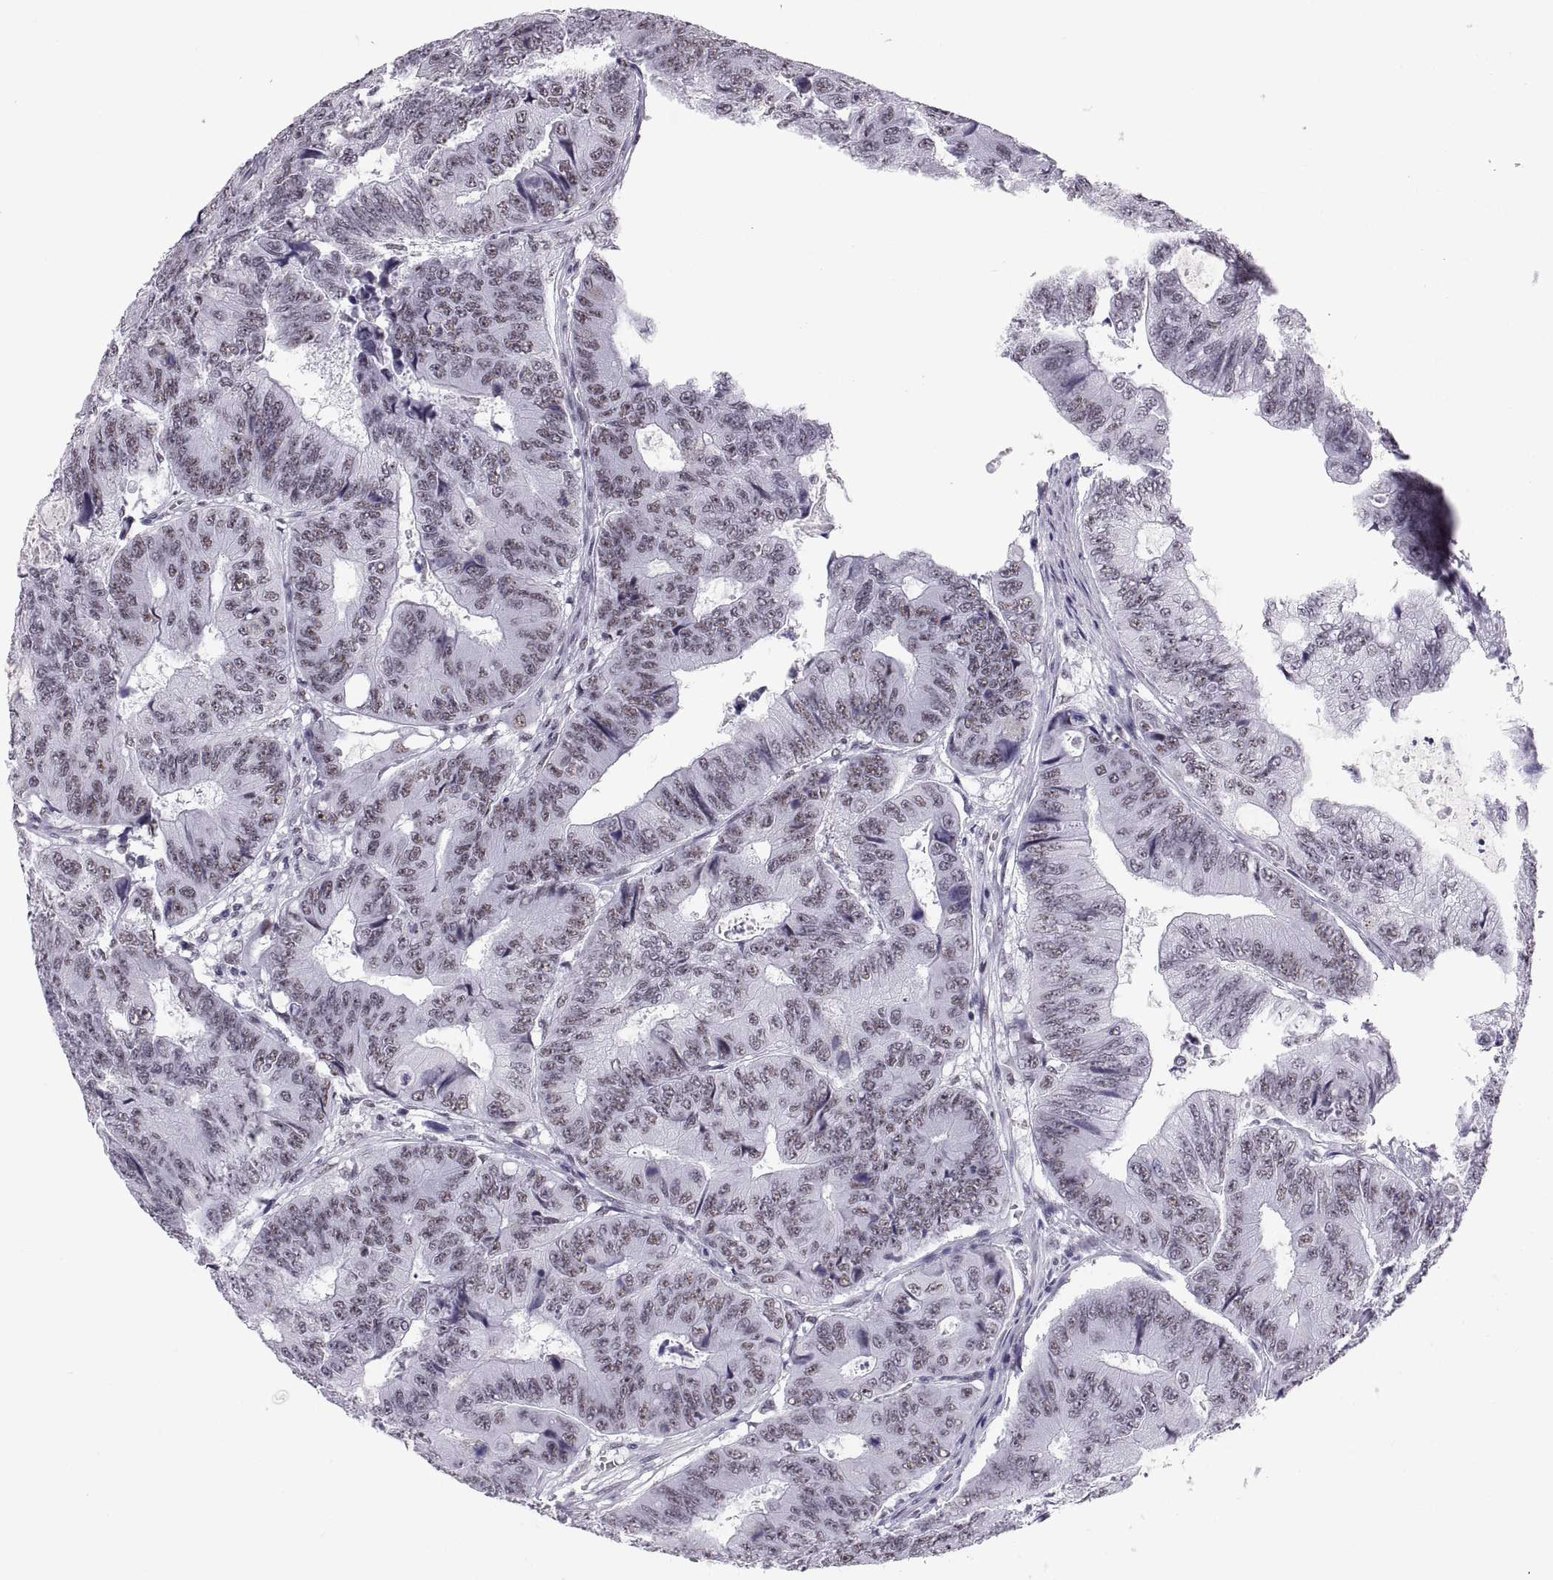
{"staining": {"intensity": "weak", "quantity": ">75%", "location": "nuclear"}, "tissue": "colorectal cancer", "cell_type": "Tumor cells", "image_type": "cancer", "snomed": [{"axis": "morphology", "description": "Adenocarcinoma, NOS"}, {"axis": "topography", "description": "Colon"}], "caption": "Protein staining of adenocarcinoma (colorectal) tissue demonstrates weak nuclear staining in approximately >75% of tumor cells.", "gene": "NEUROD6", "patient": {"sex": "female", "age": 48}}